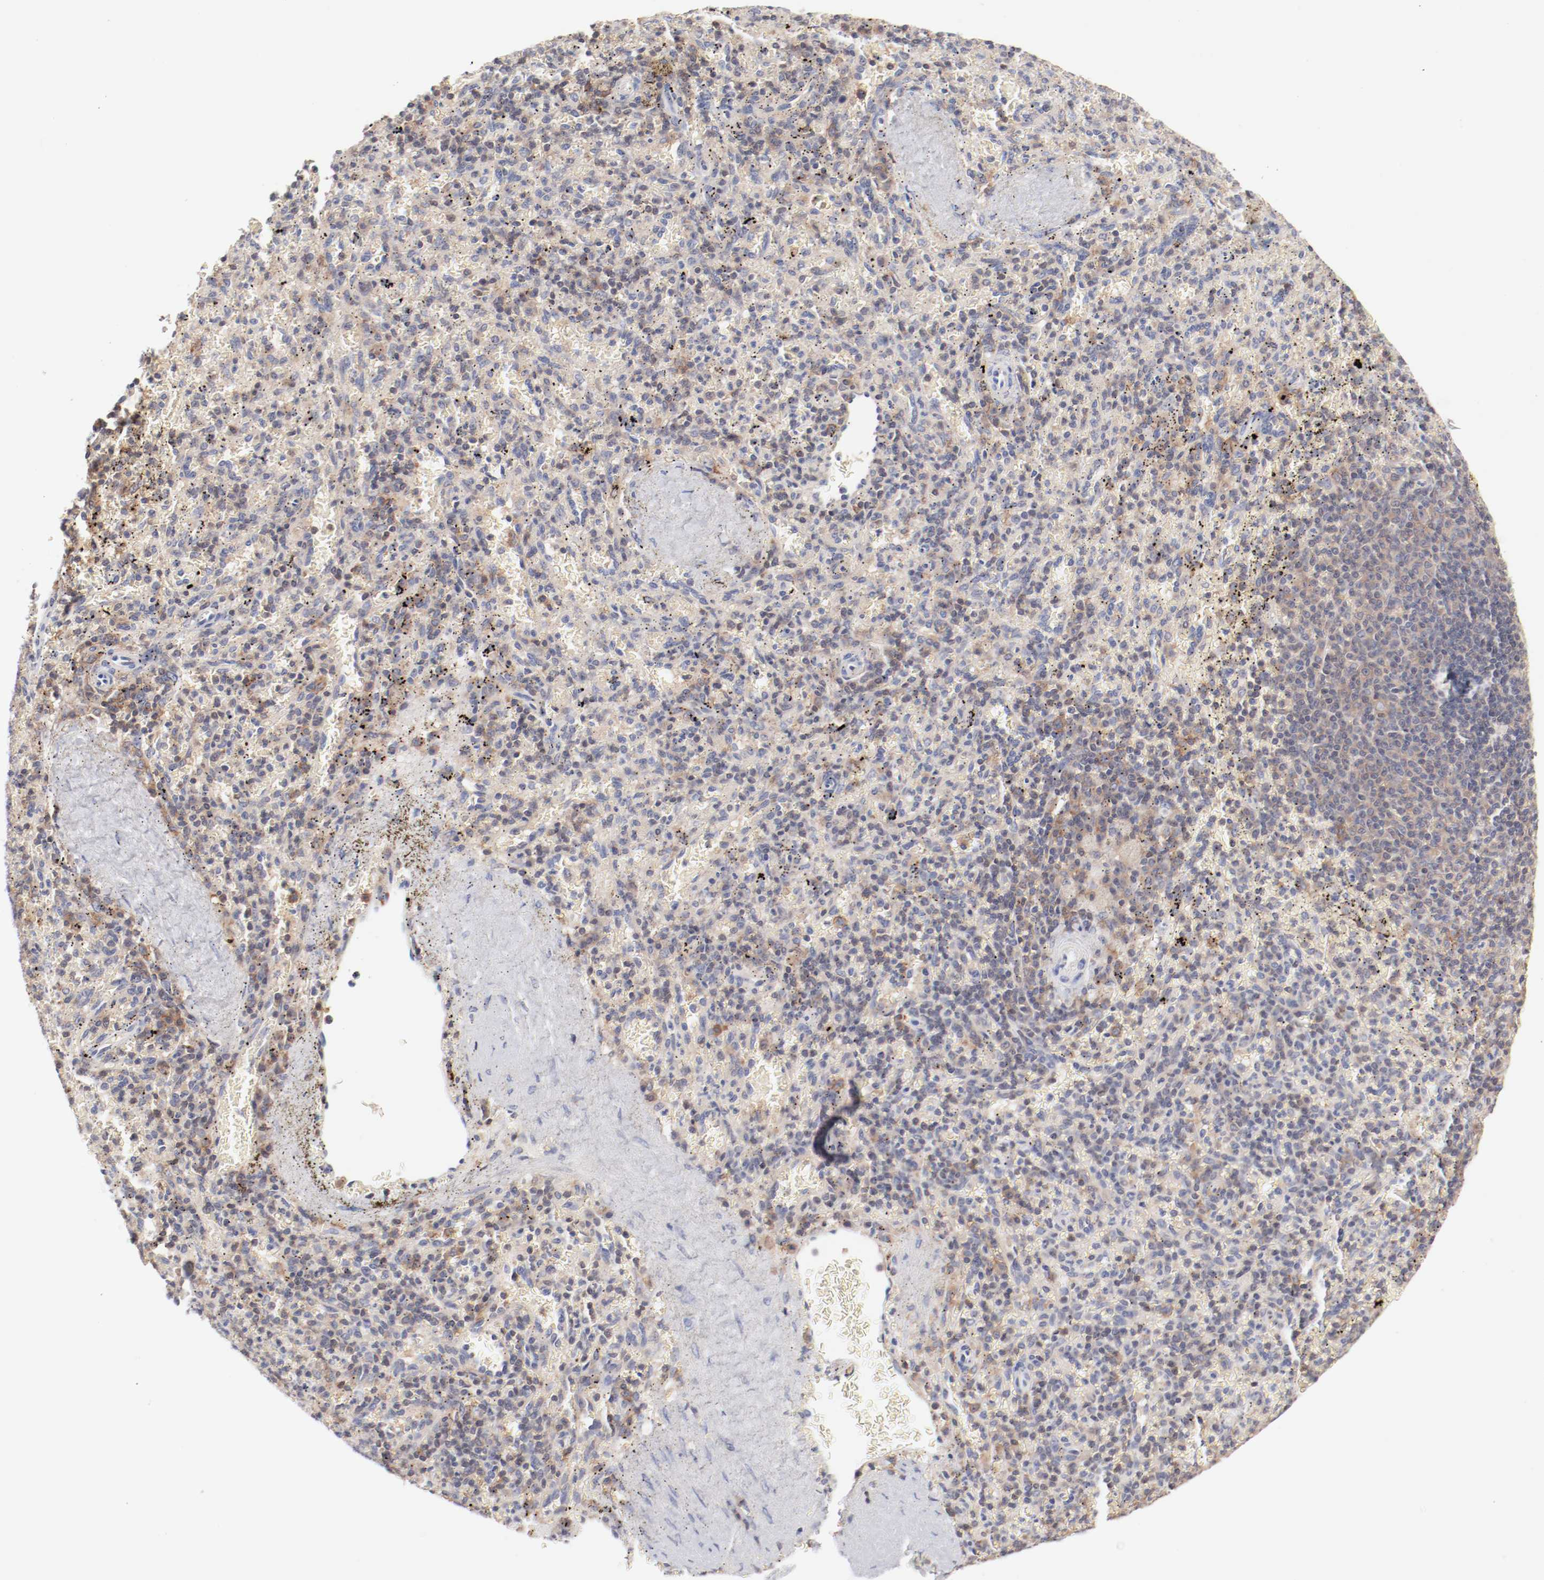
{"staining": {"intensity": "weak", "quantity": "<25%", "location": "cytoplasmic/membranous"}, "tissue": "spleen", "cell_type": "Cells in red pulp", "image_type": "normal", "snomed": [{"axis": "morphology", "description": "Normal tissue, NOS"}, {"axis": "topography", "description": "Spleen"}], "caption": "DAB immunohistochemical staining of normal spleen exhibits no significant positivity in cells in red pulp.", "gene": "SETD3", "patient": {"sex": "female", "age": 43}}